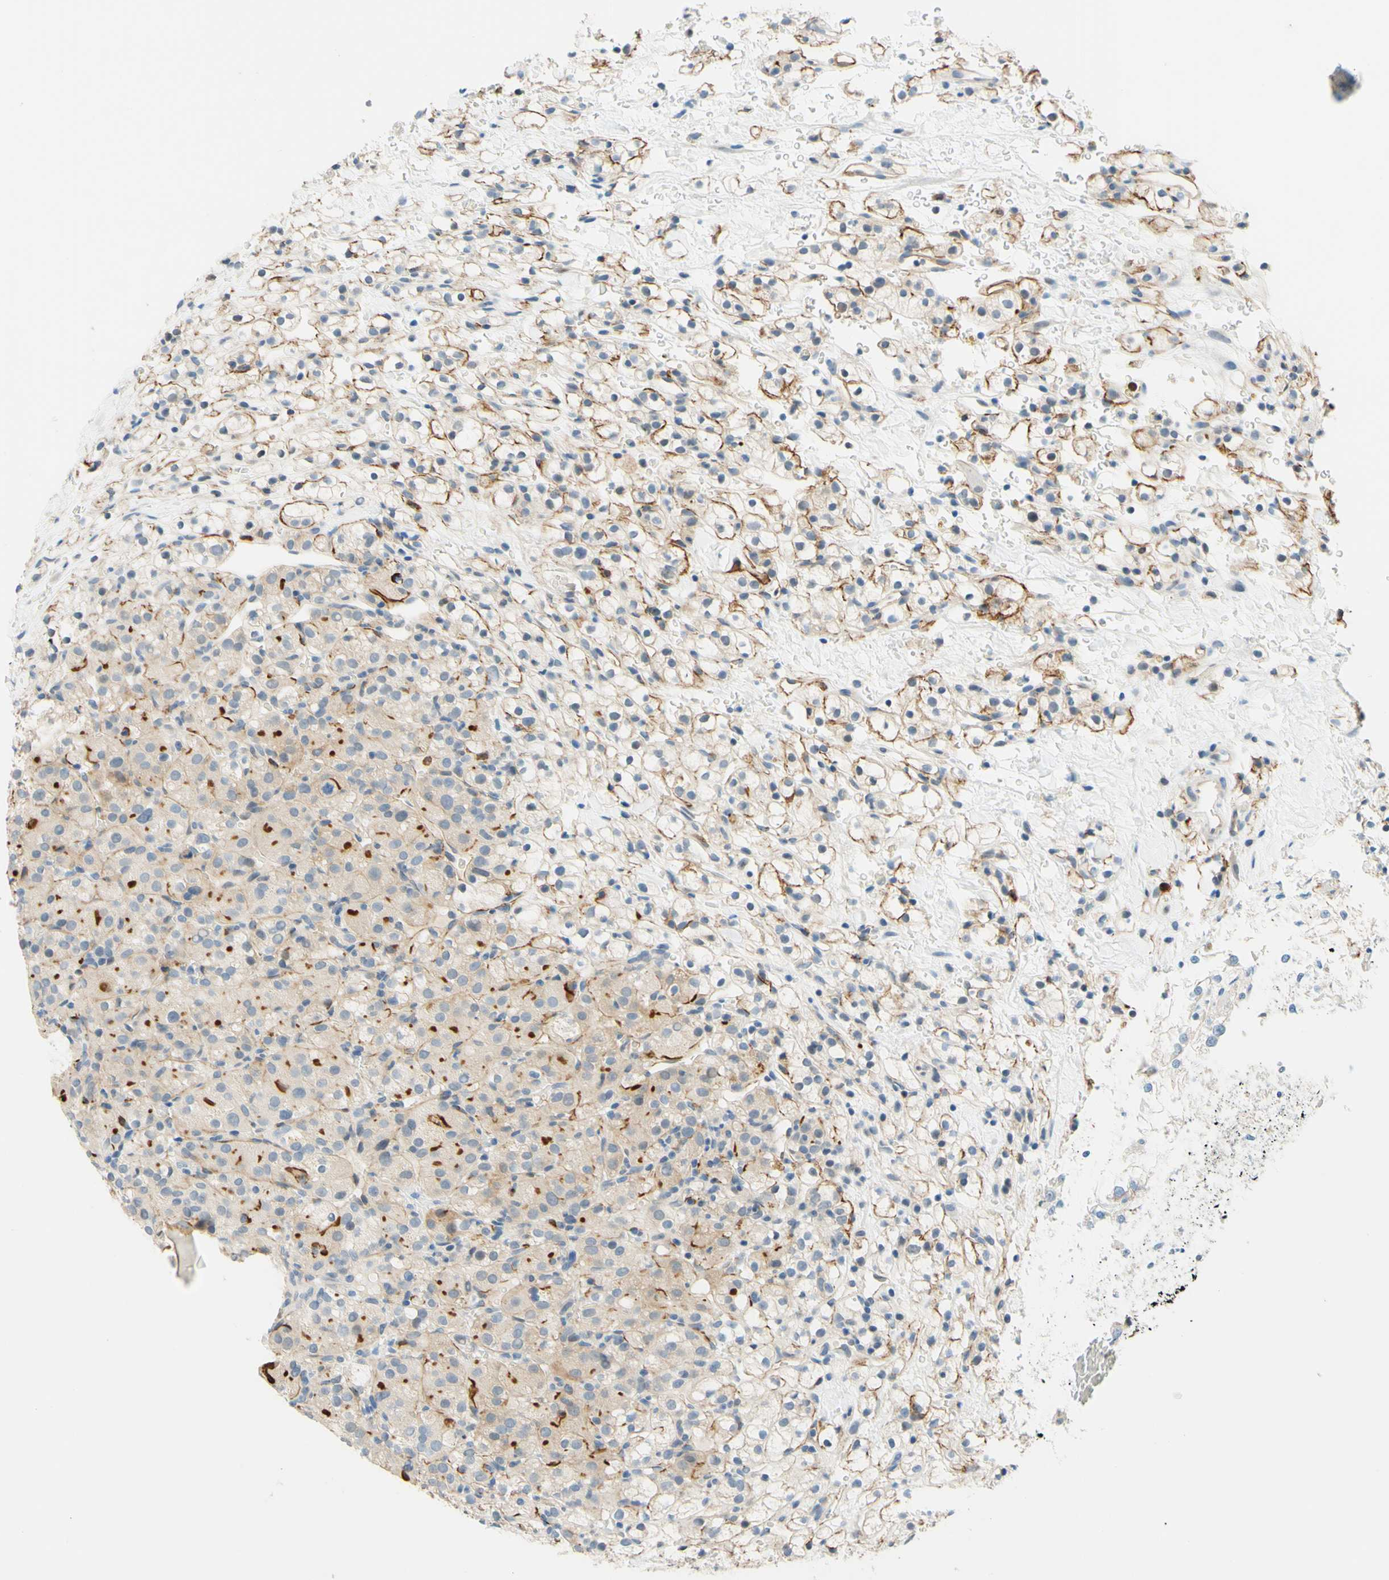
{"staining": {"intensity": "moderate", "quantity": "<25%", "location": "cytoplasmic/membranous"}, "tissue": "renal cancer", "cell_type": "Tumor cells", "image_type": "cancer", "snomed": [{"axis": "morphology", "description": "Adenocarcinoma, NOS"}, {"axis": "topography", "description": "Kidney"}], "caption": "Renal cancer (adenocarcinoma) stained for a protein exhibits moderate cytoplasmic/membranous positivity in tumor cells.", "gene": "TREM2", "patient": {"sex": "male", "age": 61}}